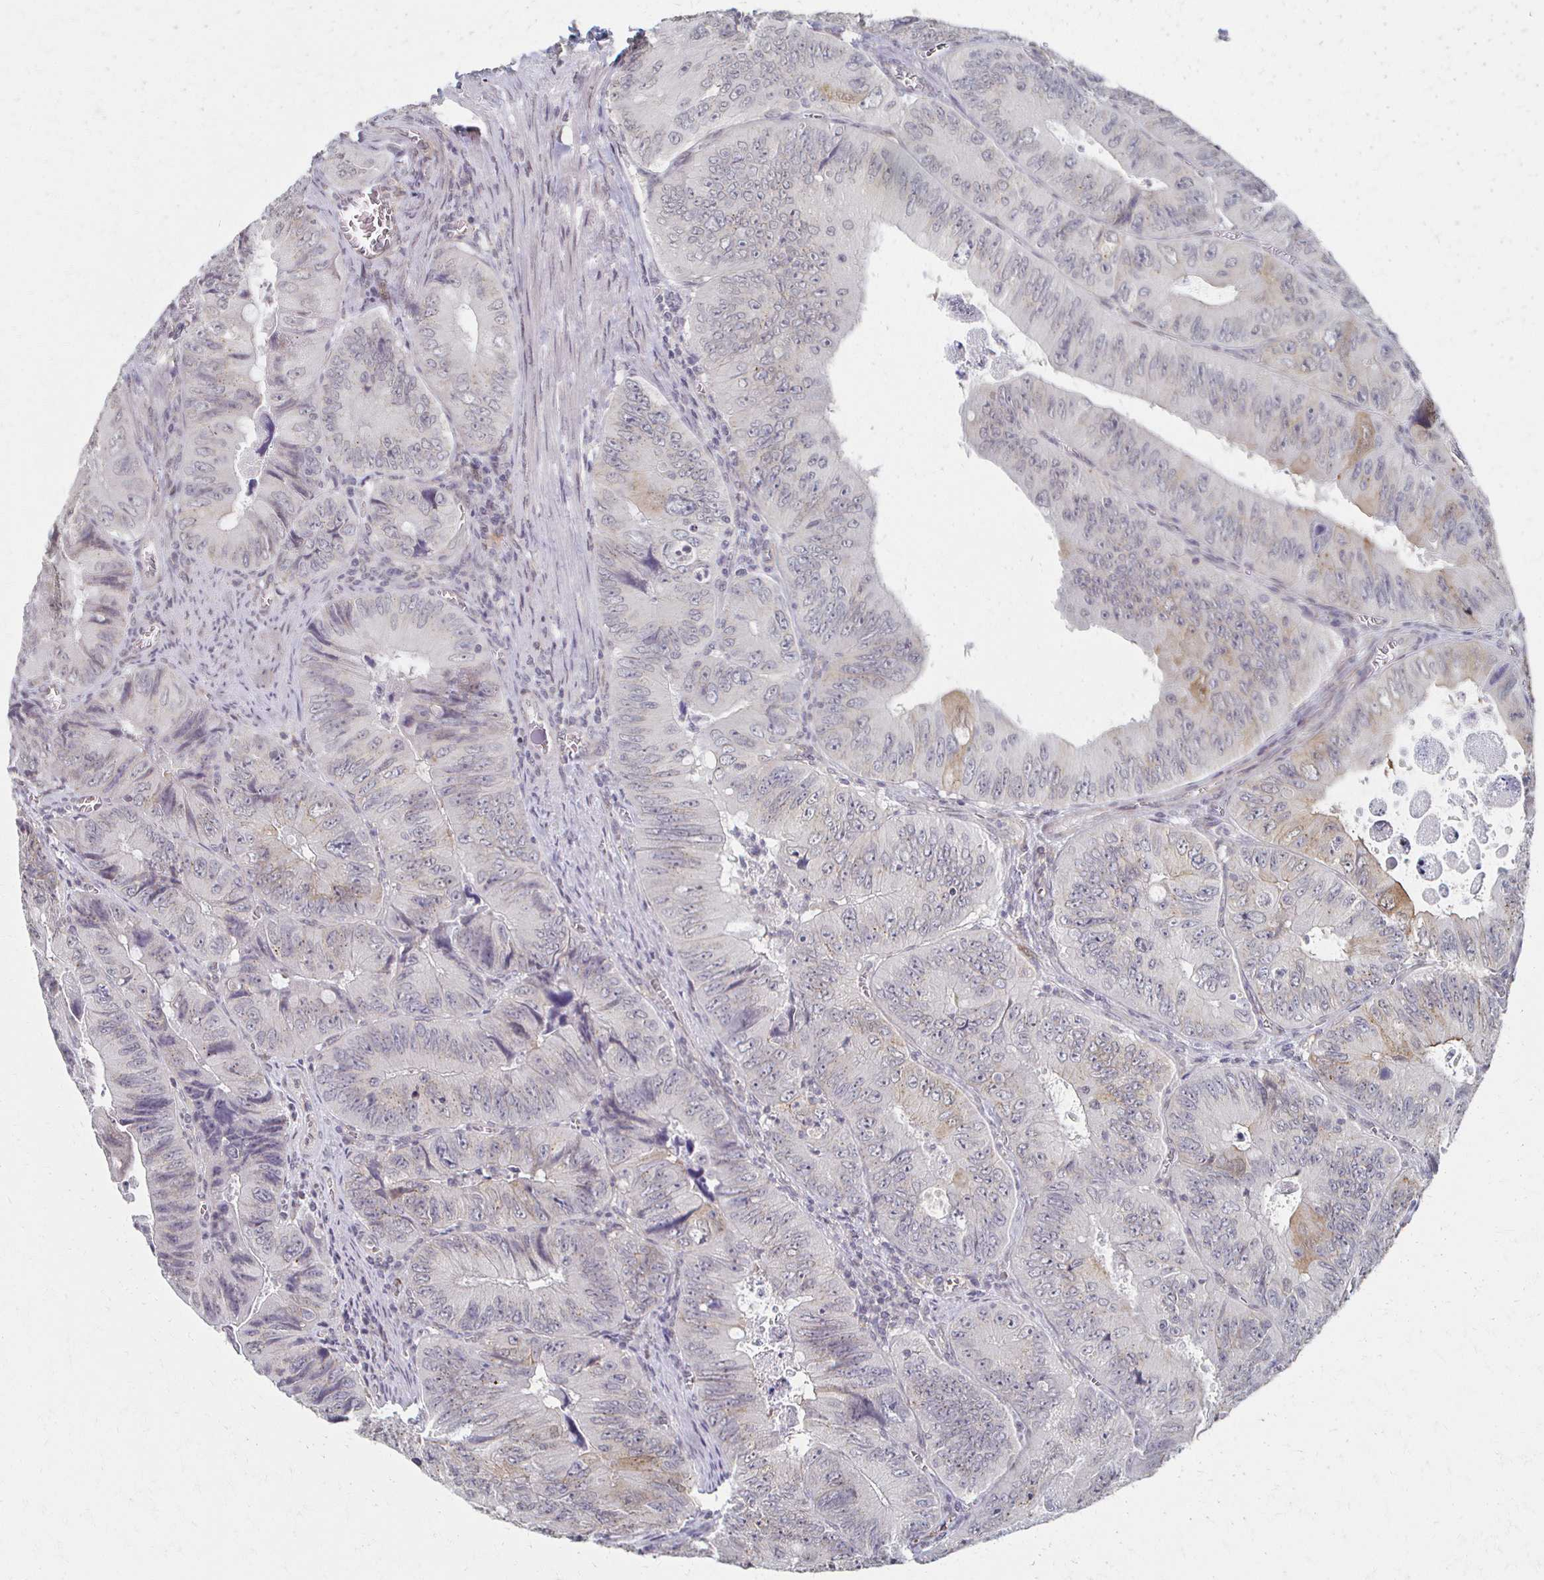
{"staining": {"intensity": "moderate", "quantity": "<25%", "location": "cytoplasmic/membranous"}, "tissue": "colorectal cancer", "cell_type": "Tumor cells", "image_type": "cancer", "snomed": [{"axis": "morphology", "description": "Adenocarcinoma, NOS"}, {"axis": "topography", "description": "Colon"}], "caption": "An immunohistochemistry micrograph of neoplastic tissue is shown. Protein staining in brown shows moderate cytoplasmic/membranous positivity in colorectal cancer (adenocarcinoma) within tumor cells.", "gene": "DAB1", "patient": {"sex": "female", "age": 84}}